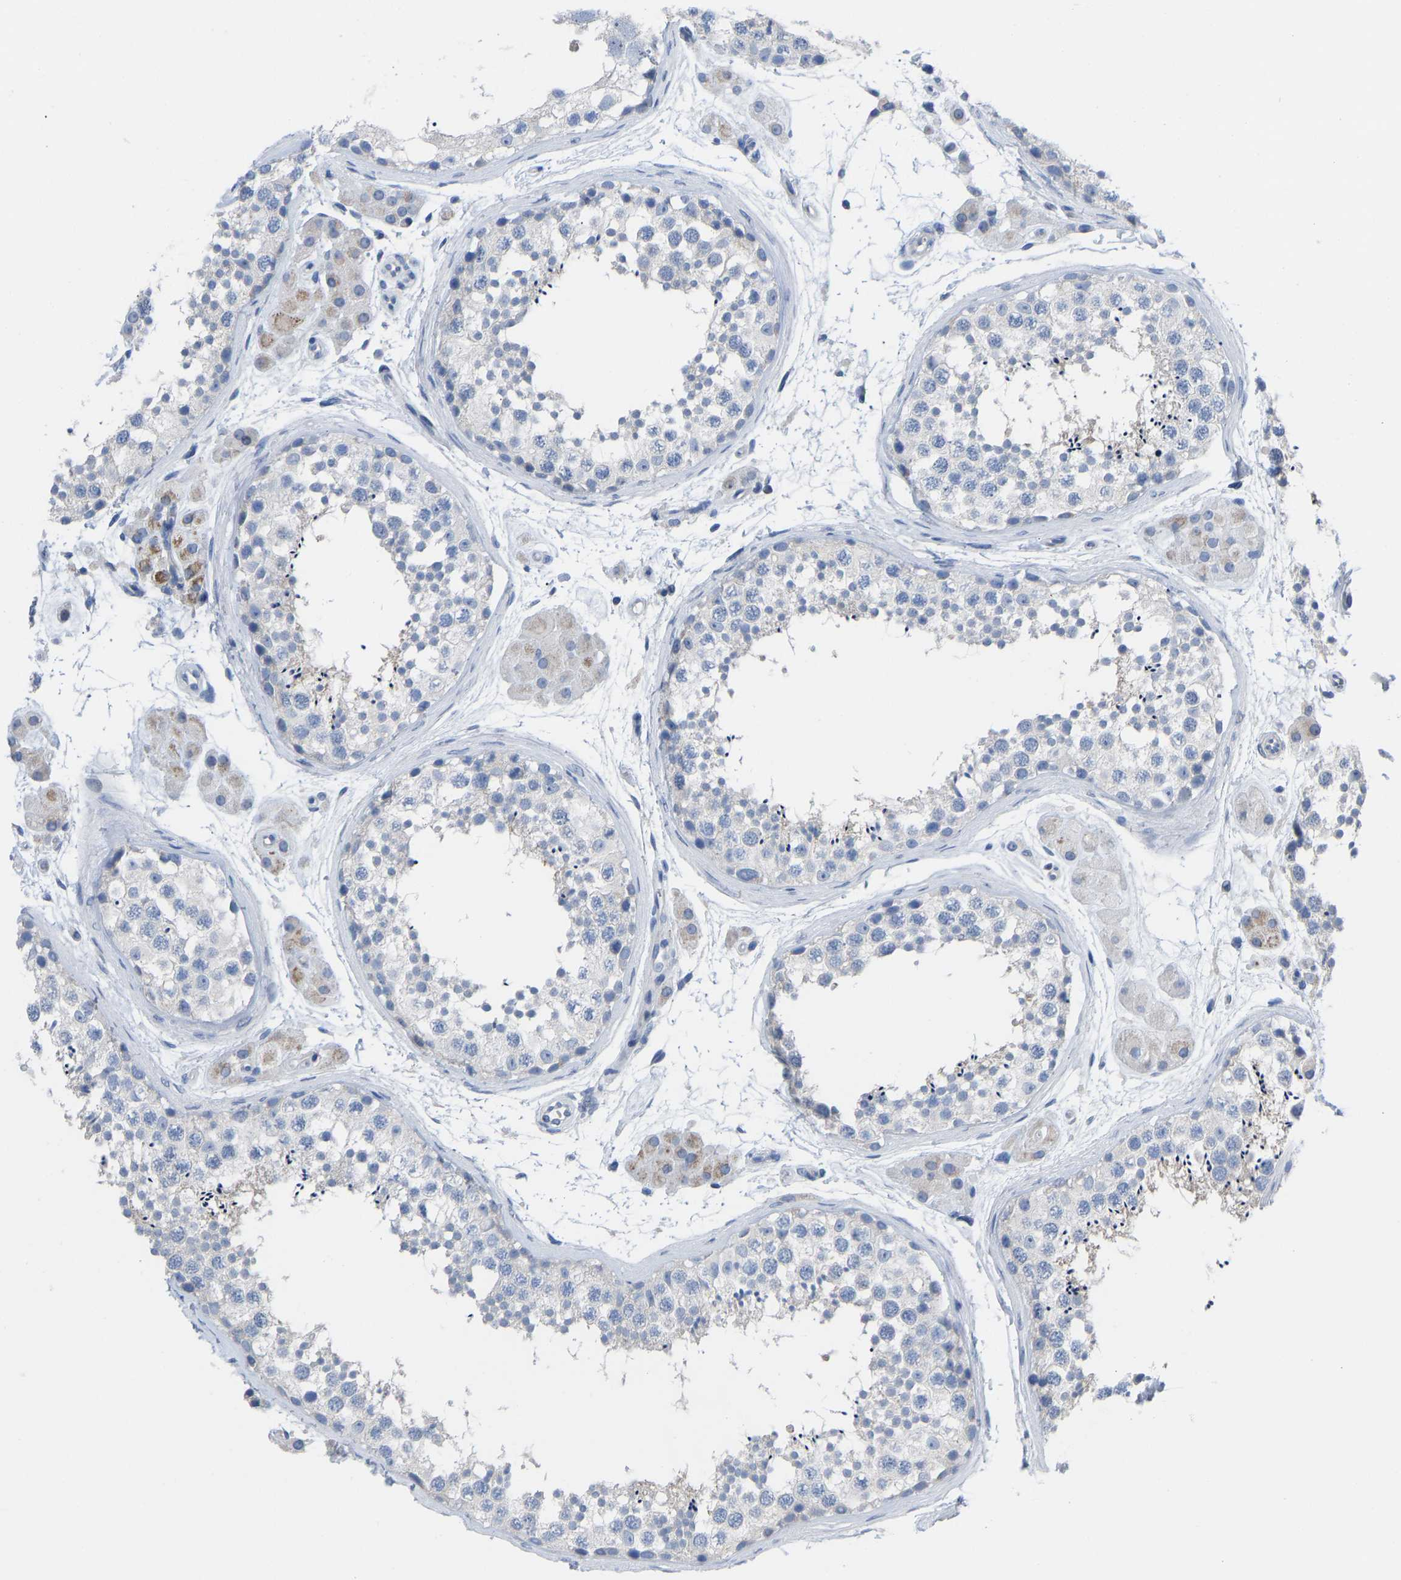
{"staining": {"intensity": "negative", "quantity": "none", "location": "none"}, "tissue": "testis", "cell_type": "Cells in seminiferous ducts", "image_type": "normal", "snomed": [{"axis": "morphology", "description": "Normal tissue, NOS"}, {"axis": "topography", "description": "Testis"}], "caption": "Immunohistochemistry (IHC) micrograph of unremarkable human testis stained for a protein (brown), which demonstrates no positivity in cells in seminiferous ducts.", "gene": "OLIG2", "patient": {"sex": "male", "age": 56}}